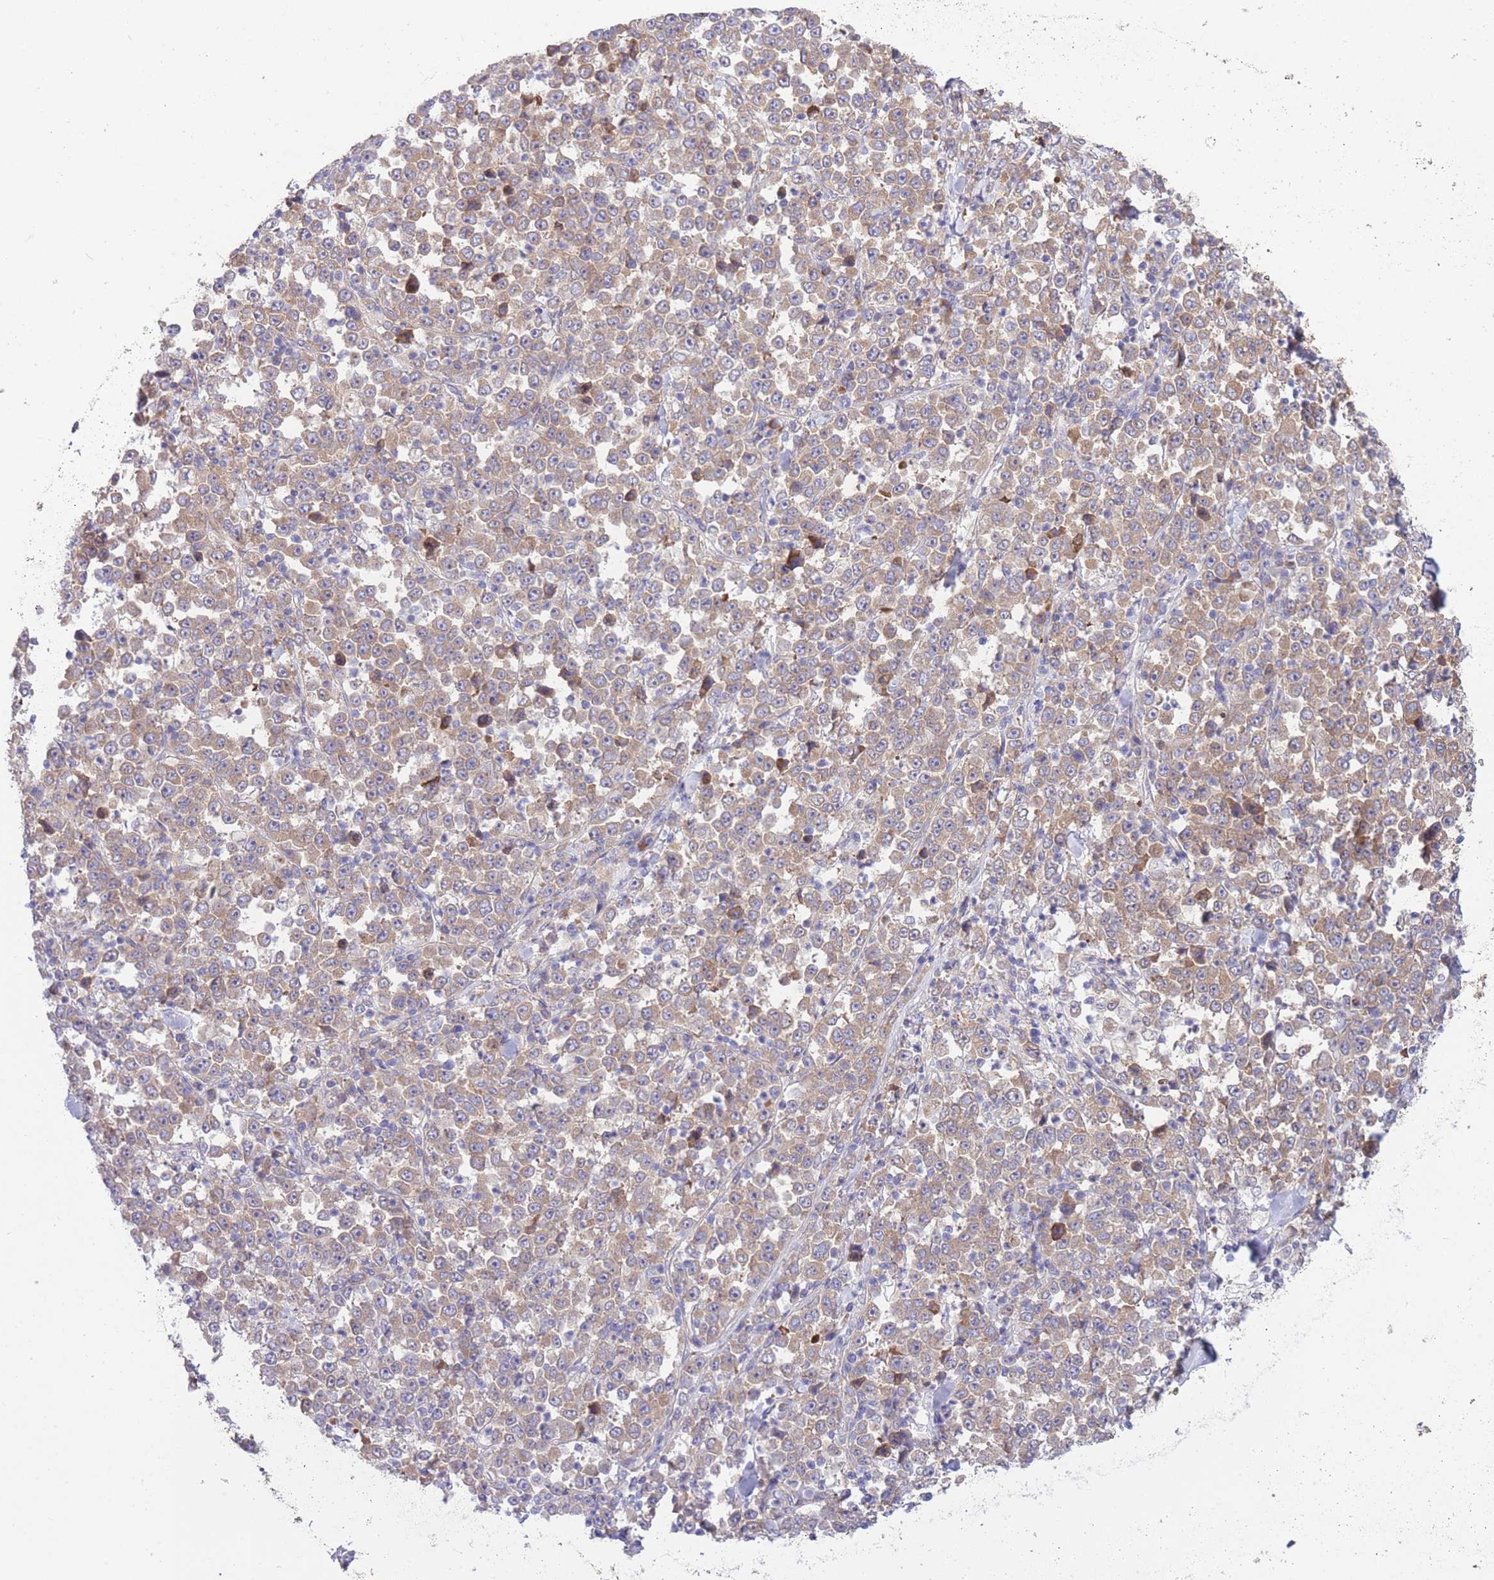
{"staining": {"intensity": "weak", "quantity": ">75%", "location": "cytoplasmic/membranous"}, "tissue": "stomach cancer", "cell_type": "Tumor cells", "image_type": "cancer", "snomed": [{"axis": "morphology", "description": "Normal tissue, NOS"}, {"axis": "morphology", "description": "Adenocarcinoma, NOS"}, {"axis": "topography", "description": "Stomach, upper"}, {"axis": "topography", "description": "Stomach"}], "caption": "Protein positivity by immunohistochemistry (IHC) displays weak cytoplasmic/membranous positivity in approximately >75% of tumor cells in adenocarcinoma (stomach).", "gene": "CHAC1", "patient": {"sex": "male", "age": 59}}